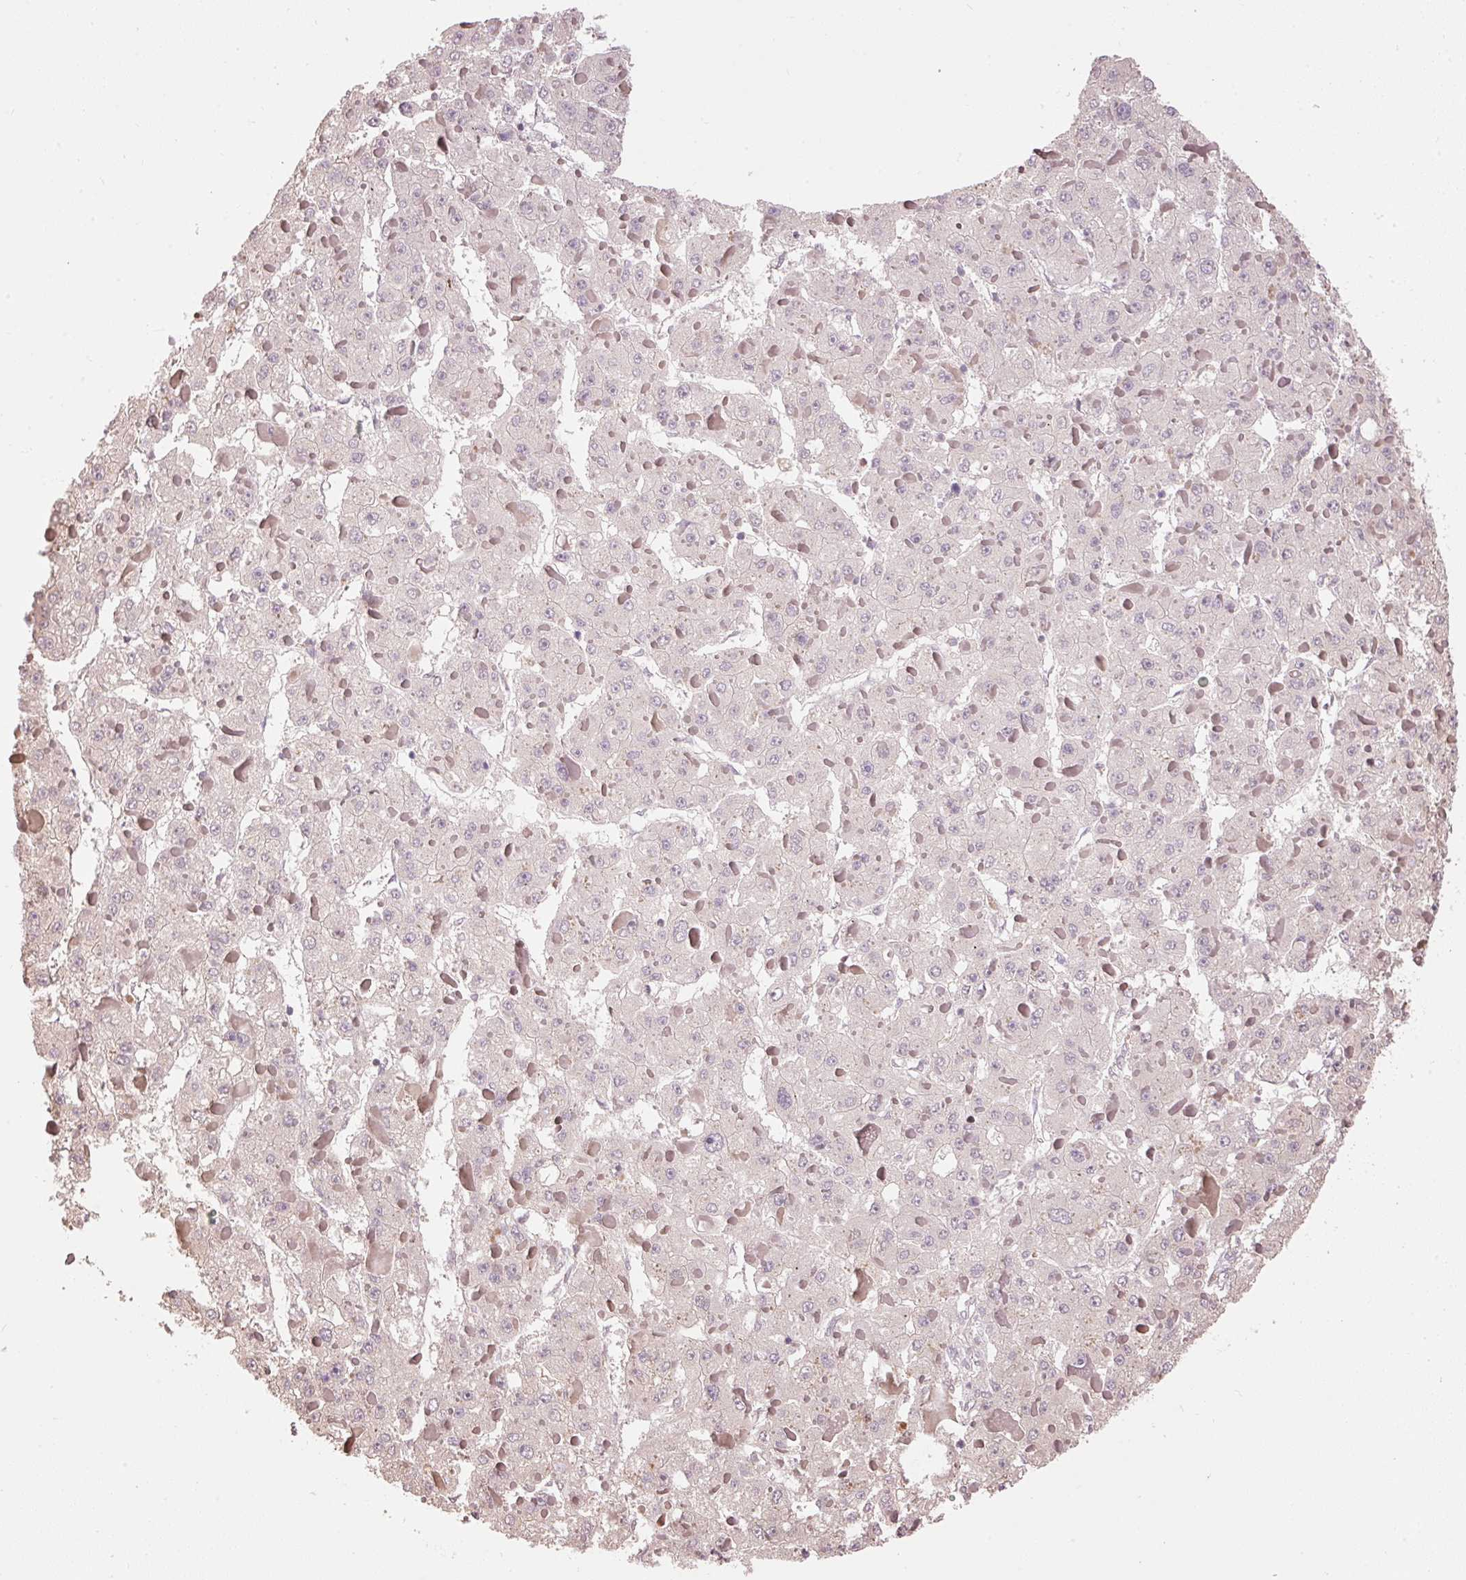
{"staining": {"intensity": "negative", "quantity": "none", "location": "none"}, "tissue": "liver cancer", "cell_type": "Tumor cells", "image_type": "cancer", "snomed": [{"axis": "morphology", "description": "Carcinoma, Hepatocellular, NOS"}, {"axis": "topography", "description": "Liver"}], "caption": "Immunohistochemistry of liver cancer (hepatocellular carcinoma) exhibits no positivity in tumor cells.", "gene": "PNPLA5", "patient": {"sex": "female", "age": 73}}